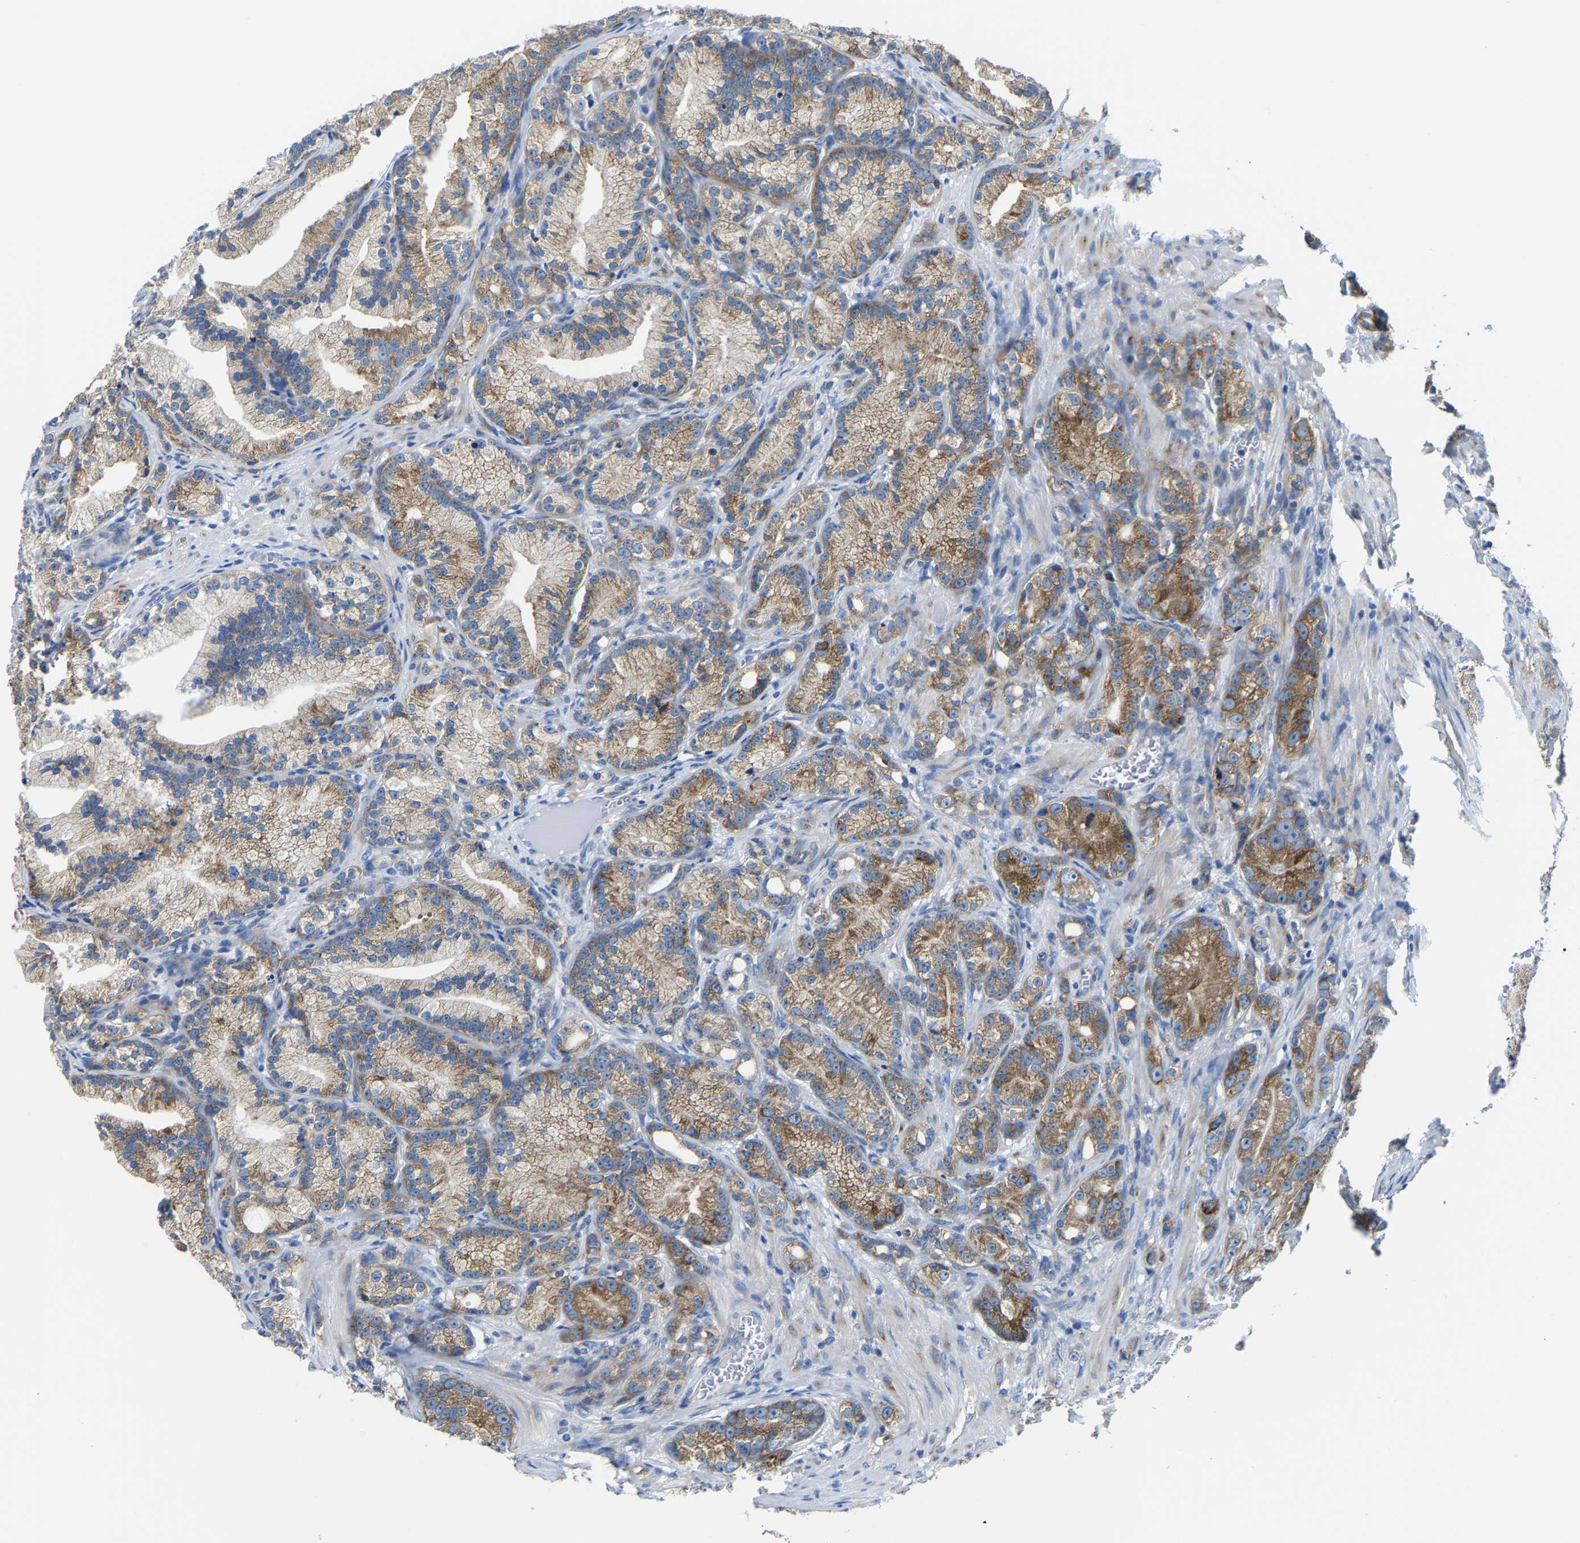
{"staining": {"intensity": "moderate", "quantity": ">75%", "location": "cytoplasmic/membranous"}, "tissue": "prostate cancer", "cell_type": "Tumor cells", "image_type": "cancer", "snomed": [{"axis": "morphology", "description": "Adenocarcinoma, Low grade"}, {"axis": "topography", "description": "Prostate"}], "caption": "The photomicrograph demonstrates immunohistochemical staining of low-grade adenocarcinoma (prostate). There is moderate cytoplasmic/membranous staining is identified in about >75% of tumor cells.", "gene": "G3BP2", "patient": {"sex": "male", "age": 89}}